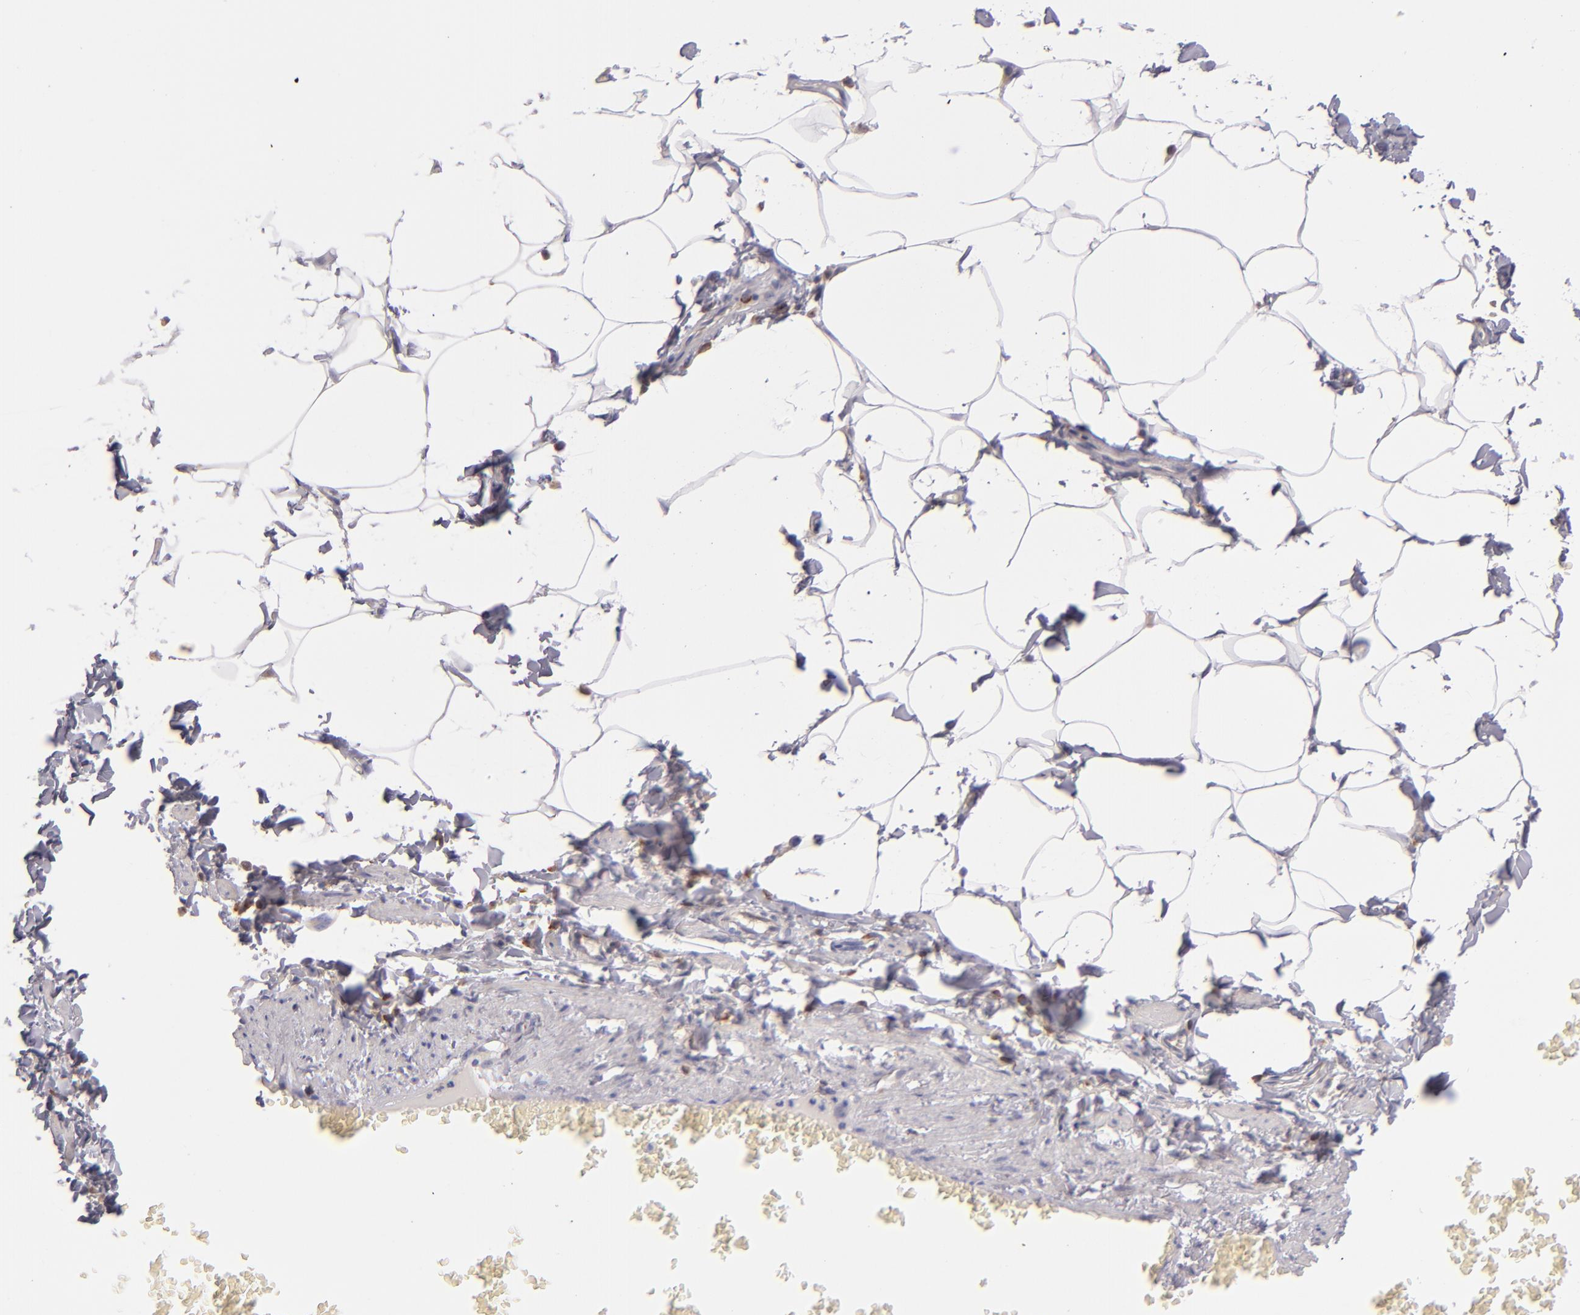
{"staining": {"intensity": "negative", "quantity": "none", "location": "none"}, "tissue": "adipose tissue", "cell_type": "Adipocytes", "image_type": "normal", "snomed": [{"axis": "morphology", "description": "Normal tissue, NOS"}, {"axis": "topography", "description": "Vascular tissue"}], "caption": "Adipocytes show no significant protein positivity in normal adipose tissue. Brightfield microscopy of IHC stained with DAB (3,3'-diaminobenzidine) (brown) and hematoxylin (blue), captured at high magnification.", "gene": "CD74", "patient": {"sex": "male", "age": 41}}